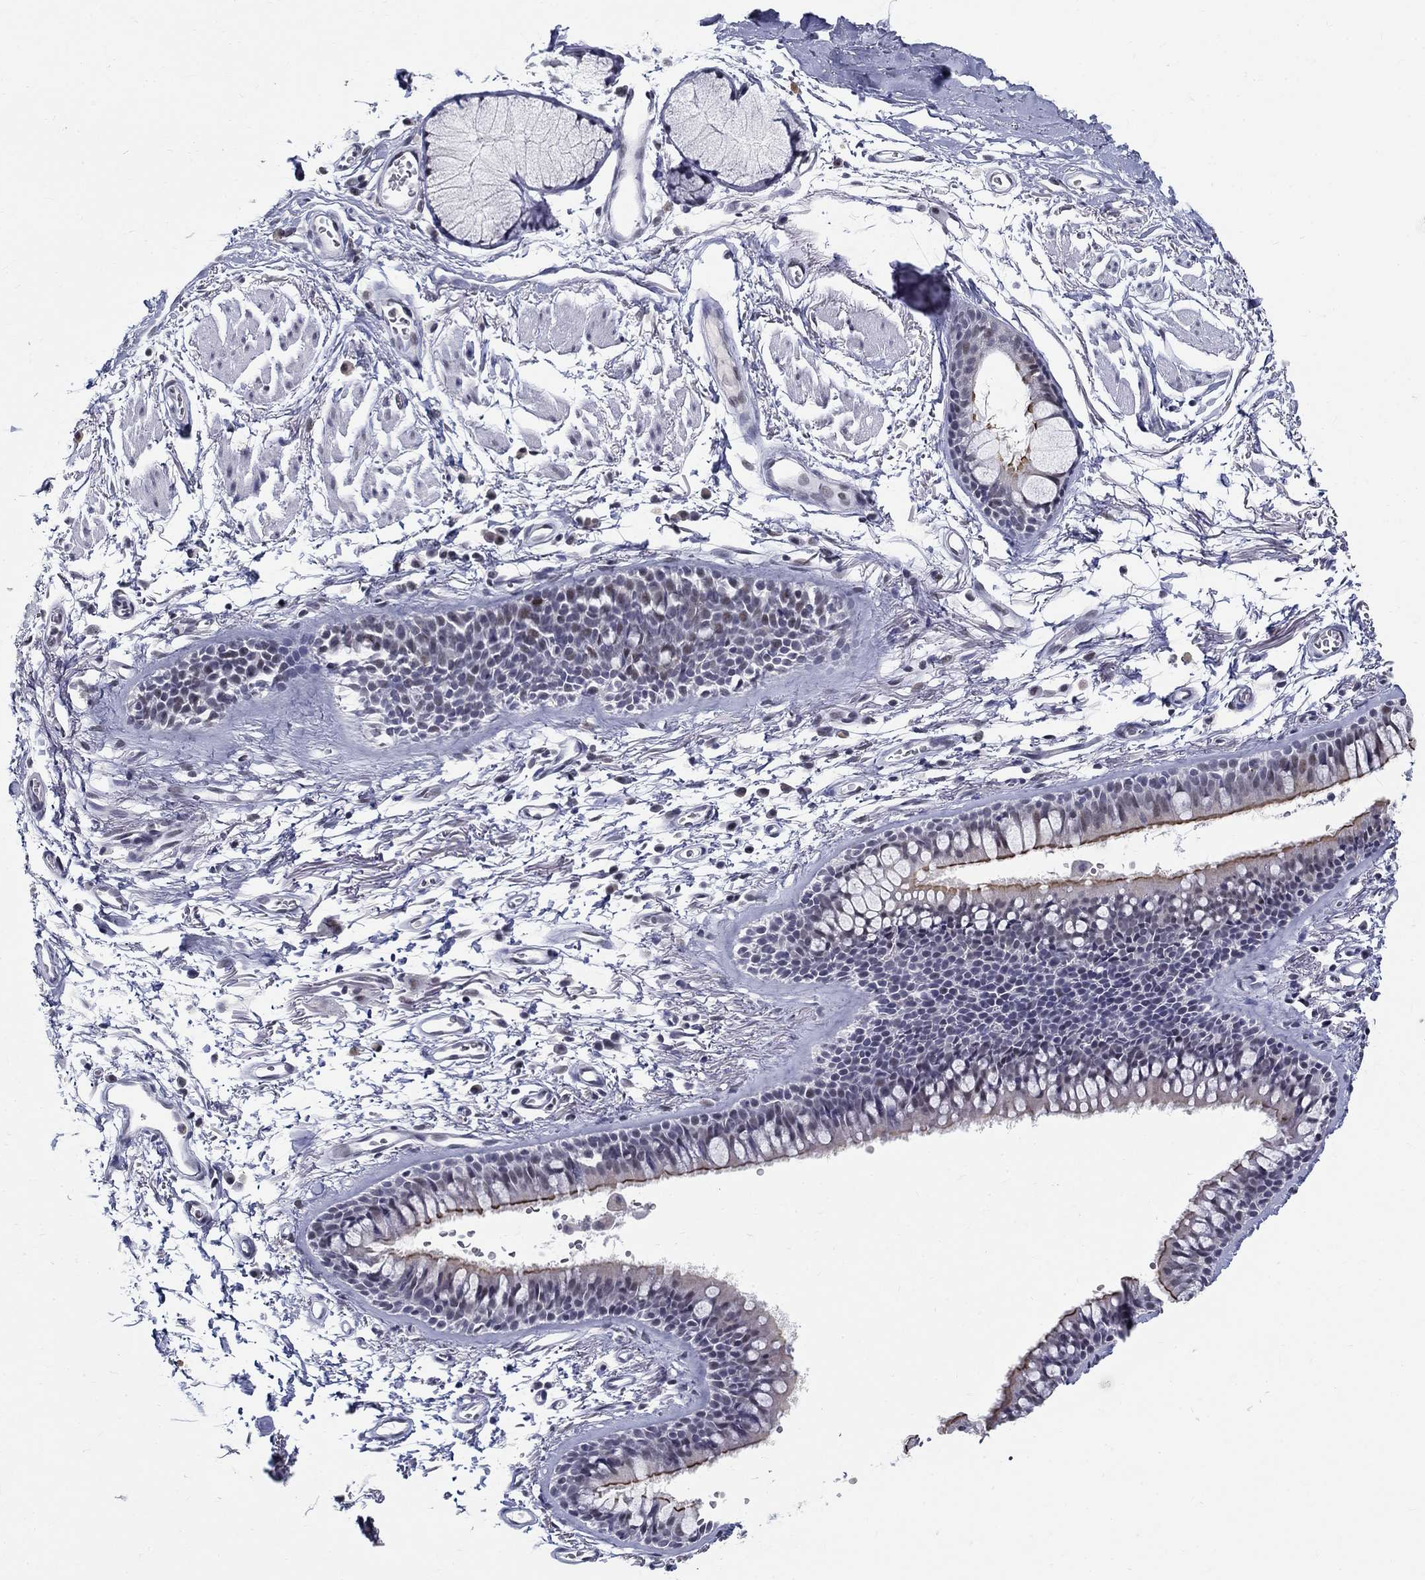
{"staining": {"intensity": "negative", "quantity": "none", "location": "none"}, "tissue": "soft tissue", "cell_type": "Chondrocytes", "image_type": "normal", "snomed": [{"axis": "morphology", "description": "Normal tissue, NOS"}, {"axis": "topography", "description": "Cartilage tissue"}, {"axis": "topography", "description": "Bronchus"}], "caption": "This is an immunohistochemistry photomicrograph of normal soft tissue. There is no expression in chondrocytes.", "gene": "BHLHE22", "patient": {"sex": "female", "age": 79}}